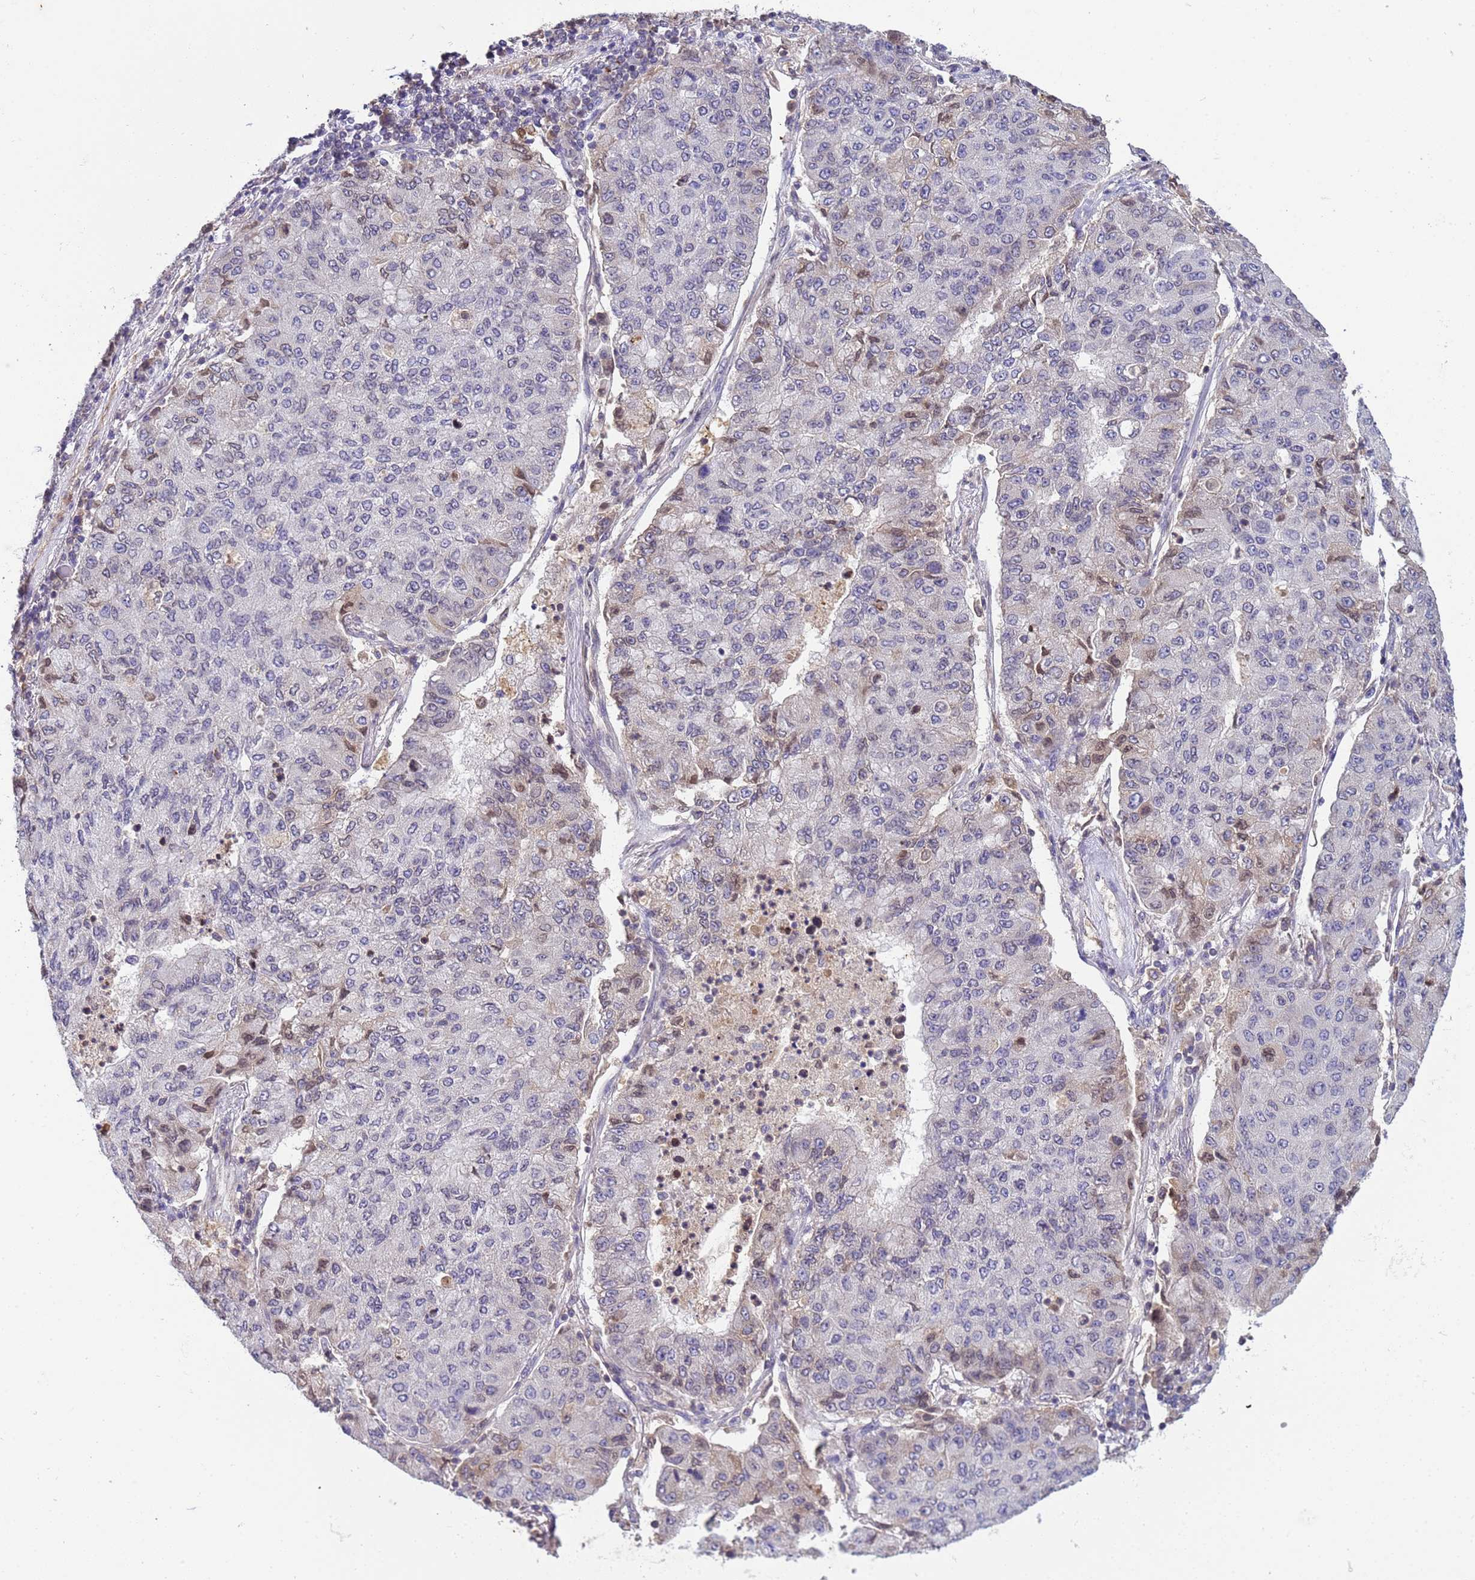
{"staining": {"intensity": "moderate", "quantity": "<25%", "location": "nuclear"}, "tissue": "lung cancer", "cell_type": "Tumor cells", "image_type": "cancer", "snomed": [{"axis": "morphology", "description": "Squamous cell carcinoma, NOS"}, {"axis": "topography", "description": "Lung"}], "caption": "Moderate nuclear staining for a protein is seen in about <25% of tumor cells of lung squamous cell carcinoma using immunohistochemistry (IHC).", "gene": "PLCXD3", "patient": {"sex": "male", "age": 74}}